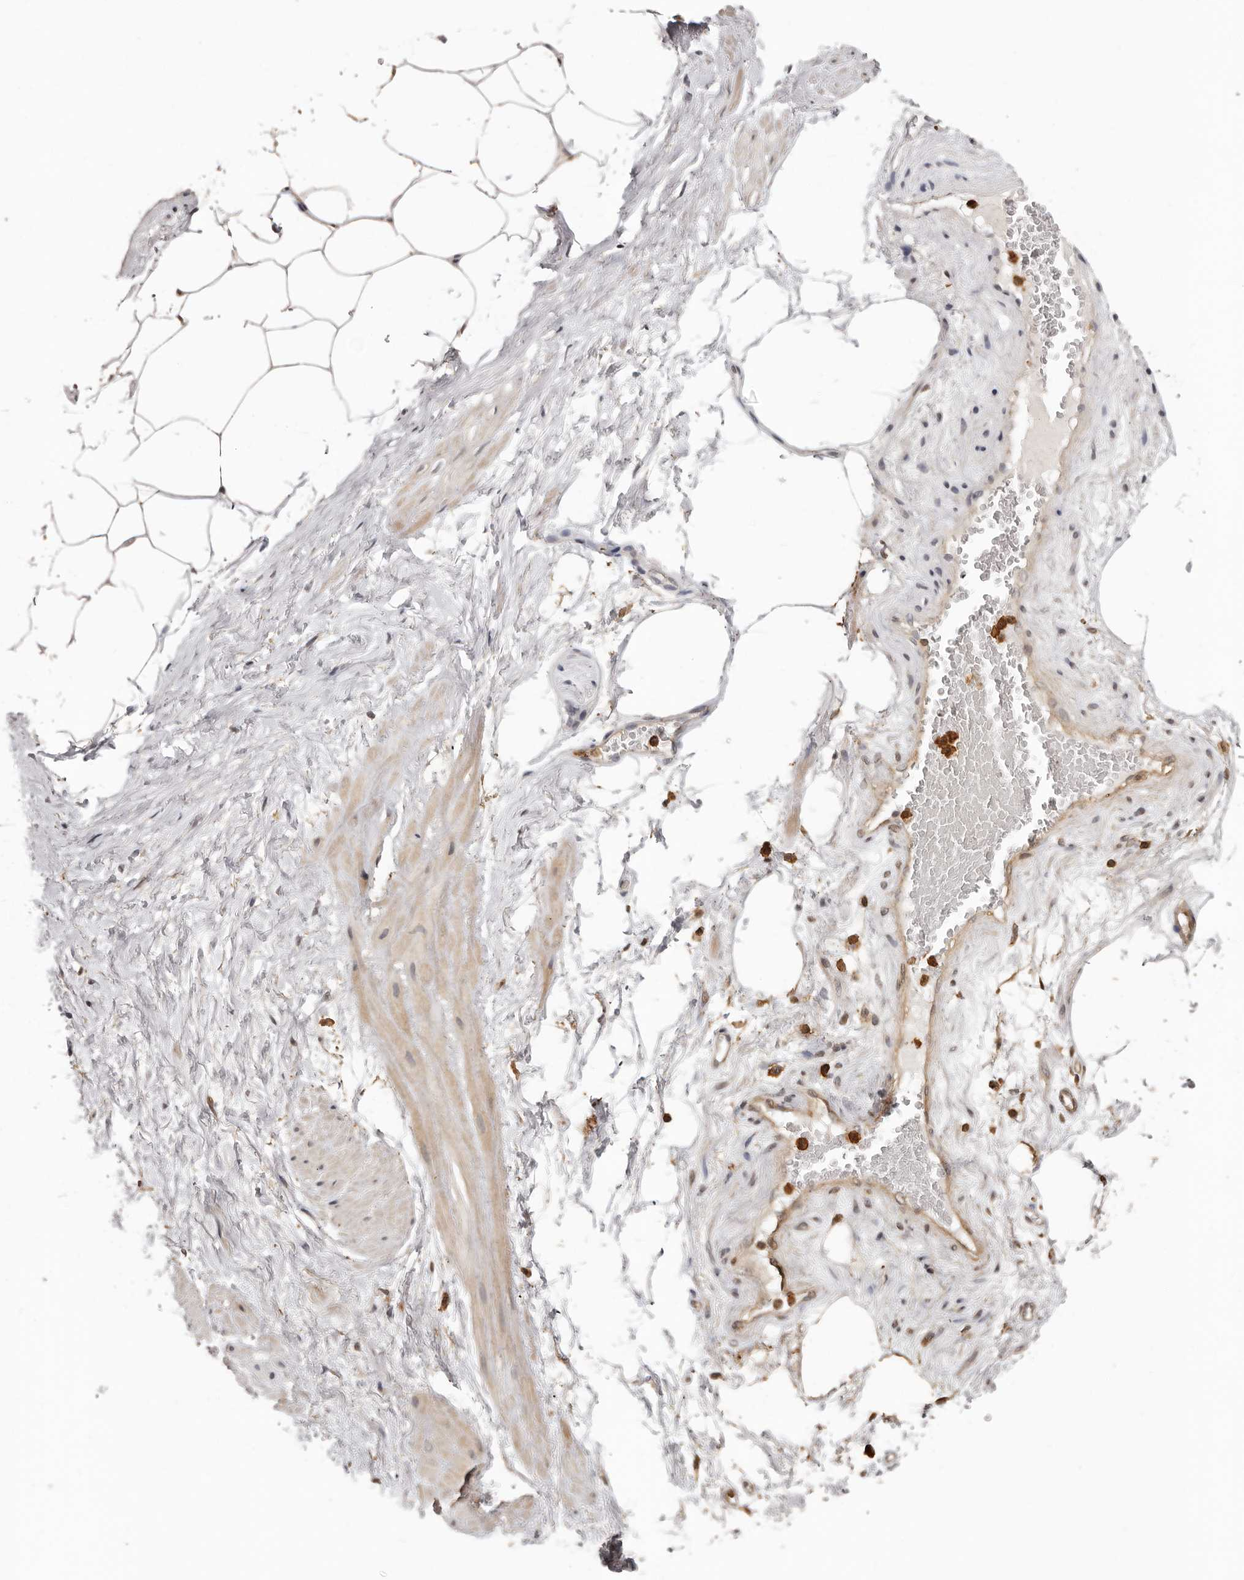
{"staining": {"intensity": "moderate", "quantity": ">75%", "location": "cytoplasmic/membranous"}, "tissue": "adipose tissue", "cell_type": "Adipocytes", "image_type": "normal", "snomed": [{"axis": "morphology", "description": "Normal tissue, NOS"}, {"axis": "morphology", "description": "Adenocarcinoma, Low grade"}, {"axis": "topography", "description": "Prostate"}, {"axis": "topography", "description": "Peripheral nerve tissue"}], "caption": "Immunohistochemistry (IHC) of benign human adipose tissue displays medium levels of moderate cytoplasmic/membranous staining in approximately >75% of adipocytes. The protein is stained brown, and the nuclei are stained in blue (DAB (3,3'-diaminobenzidine) IHC with brightfield microscopy, high magnification).", "gene": "PRR12", "patient": {"sex": "male", "age": 63}}